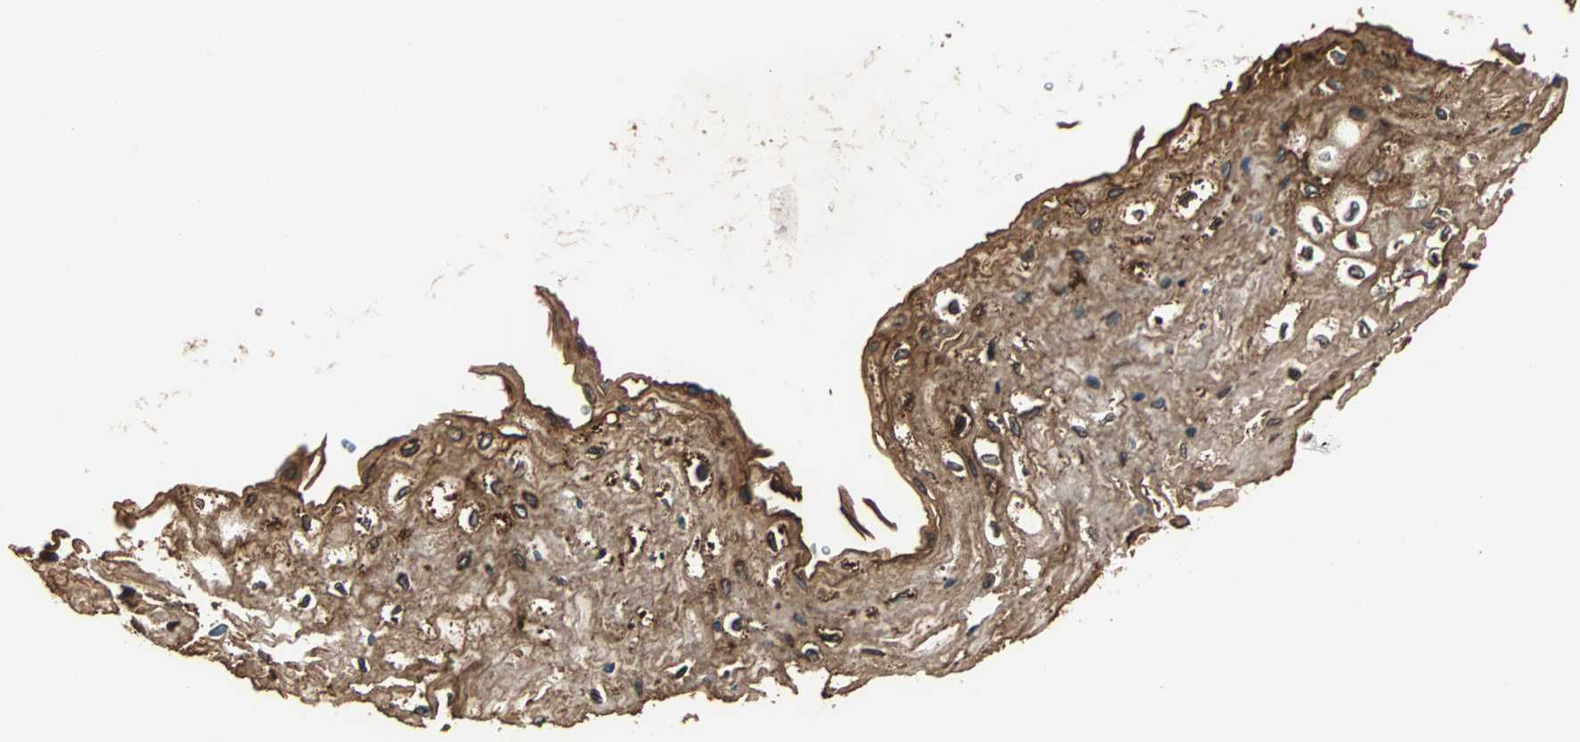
{"staining": {"intensity": "weak", "quantity": ">75%", "location": "cytoplasmic/membranous"}, "tissue": "esophagus", "cell_type": "Squamous epithelial cells", "image_type": "normal", "snomed": [{"axis": "morphology", "description": "Normal tissue, NOS"}, {"axis": "topography", "description": "Esophagus"}], "caption": "Brown immunohistochemical staining in benign esophagus displays weak cytoplasmic/membranous expression in approximately >75% of squamous epithelial cells.", "gene": "ZBED9", "patient": {"sex": "female", "age": 72}}